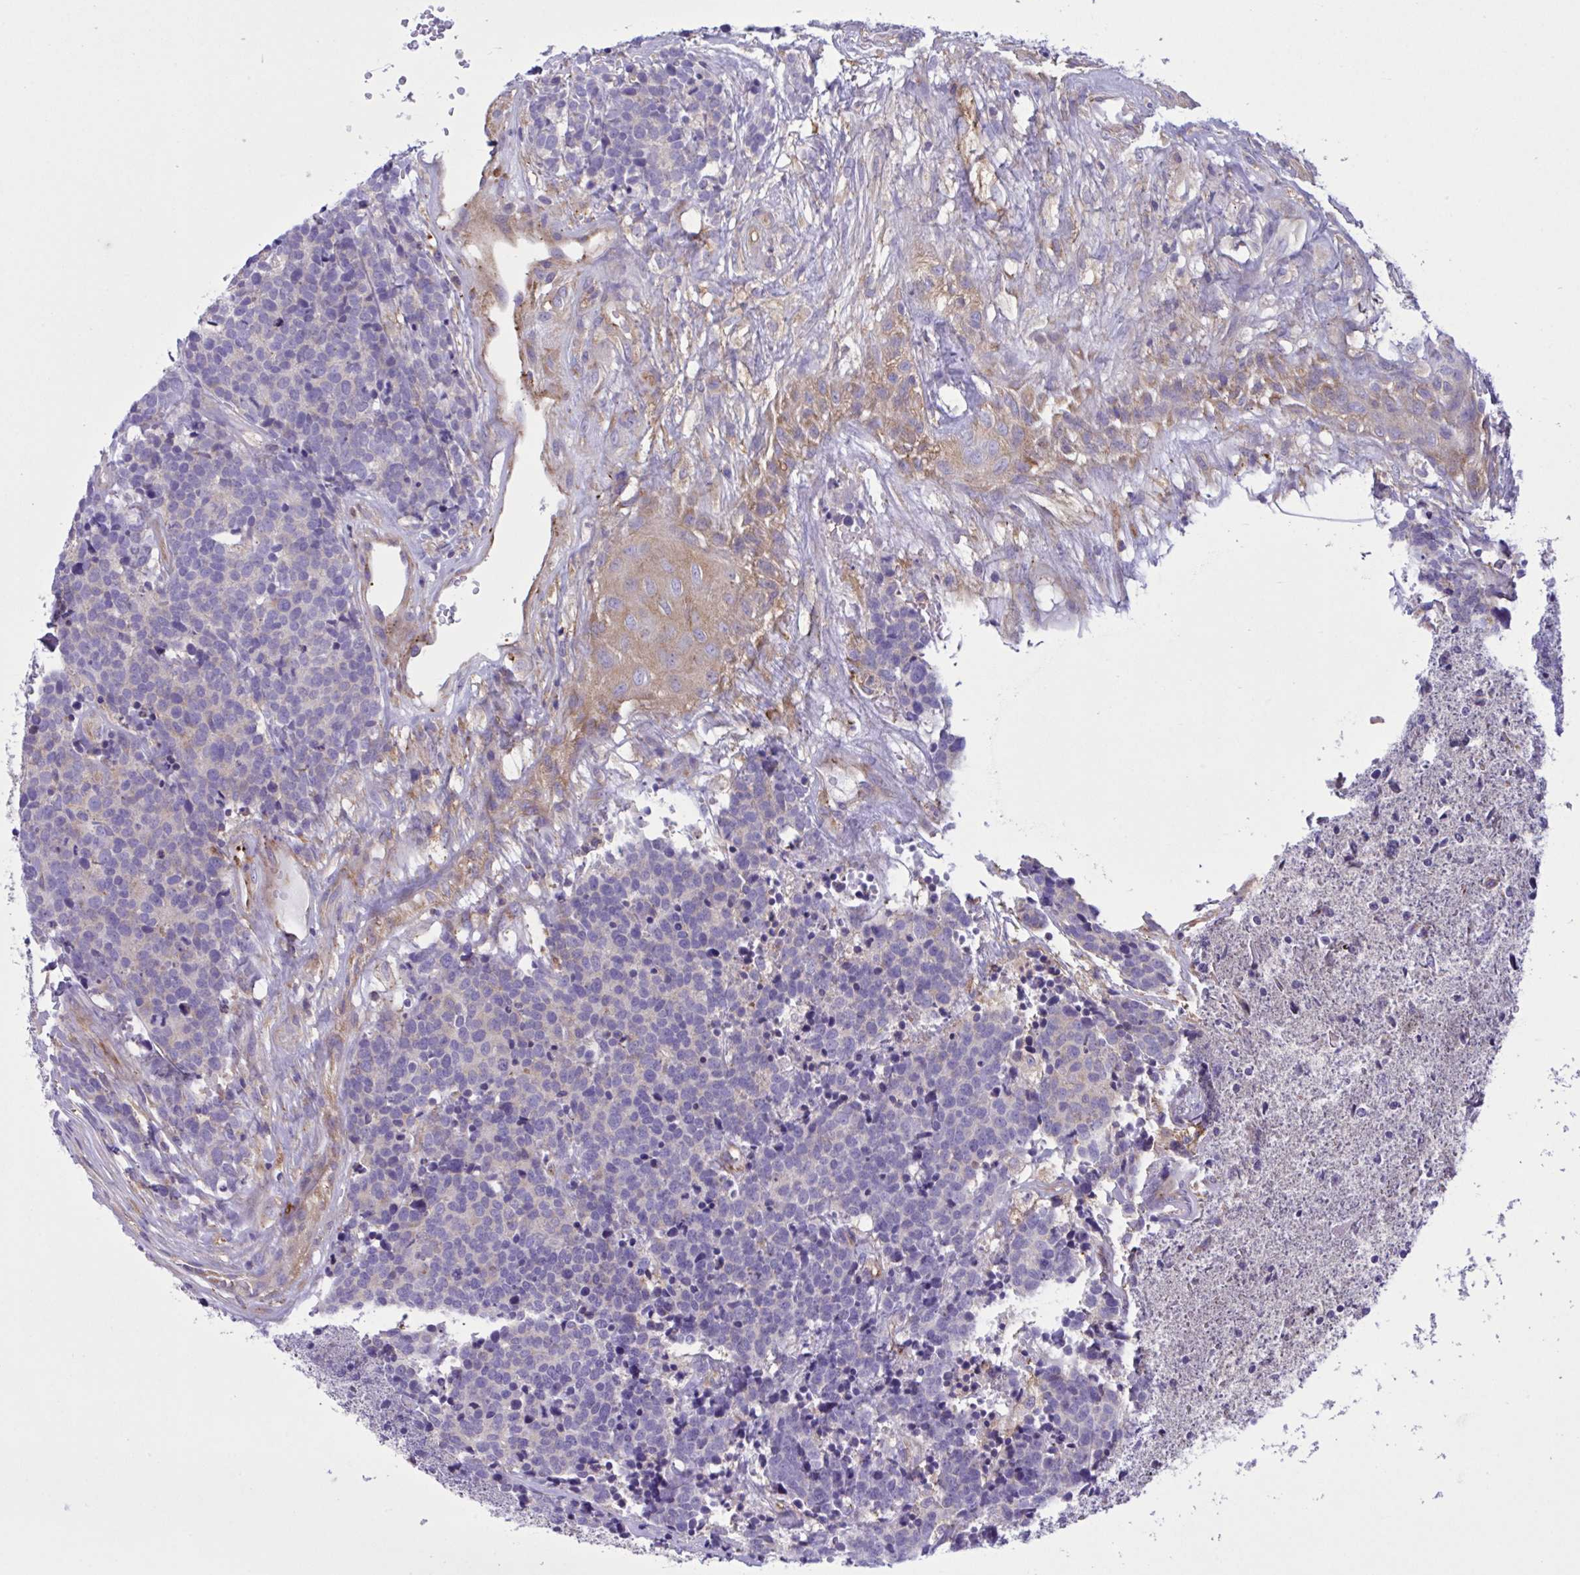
{"staining": {"intensity": "negative", "quantity": "none", "location": "none"}, "tissue": "carcinoid", "cell_type": "Tumor cells", "image_type": "cancer", "snomed": [{"axis": "morphology", "description": "Carcinoid, malignant, NOS"}, {"axis": "topography", "description": "Skin"}], "caption": "This is an IHC image of human carcinoid. There is no positivity in tumor cells.", "gene": "OR51M1", "patient": {"sex": "female", "age": 79}}